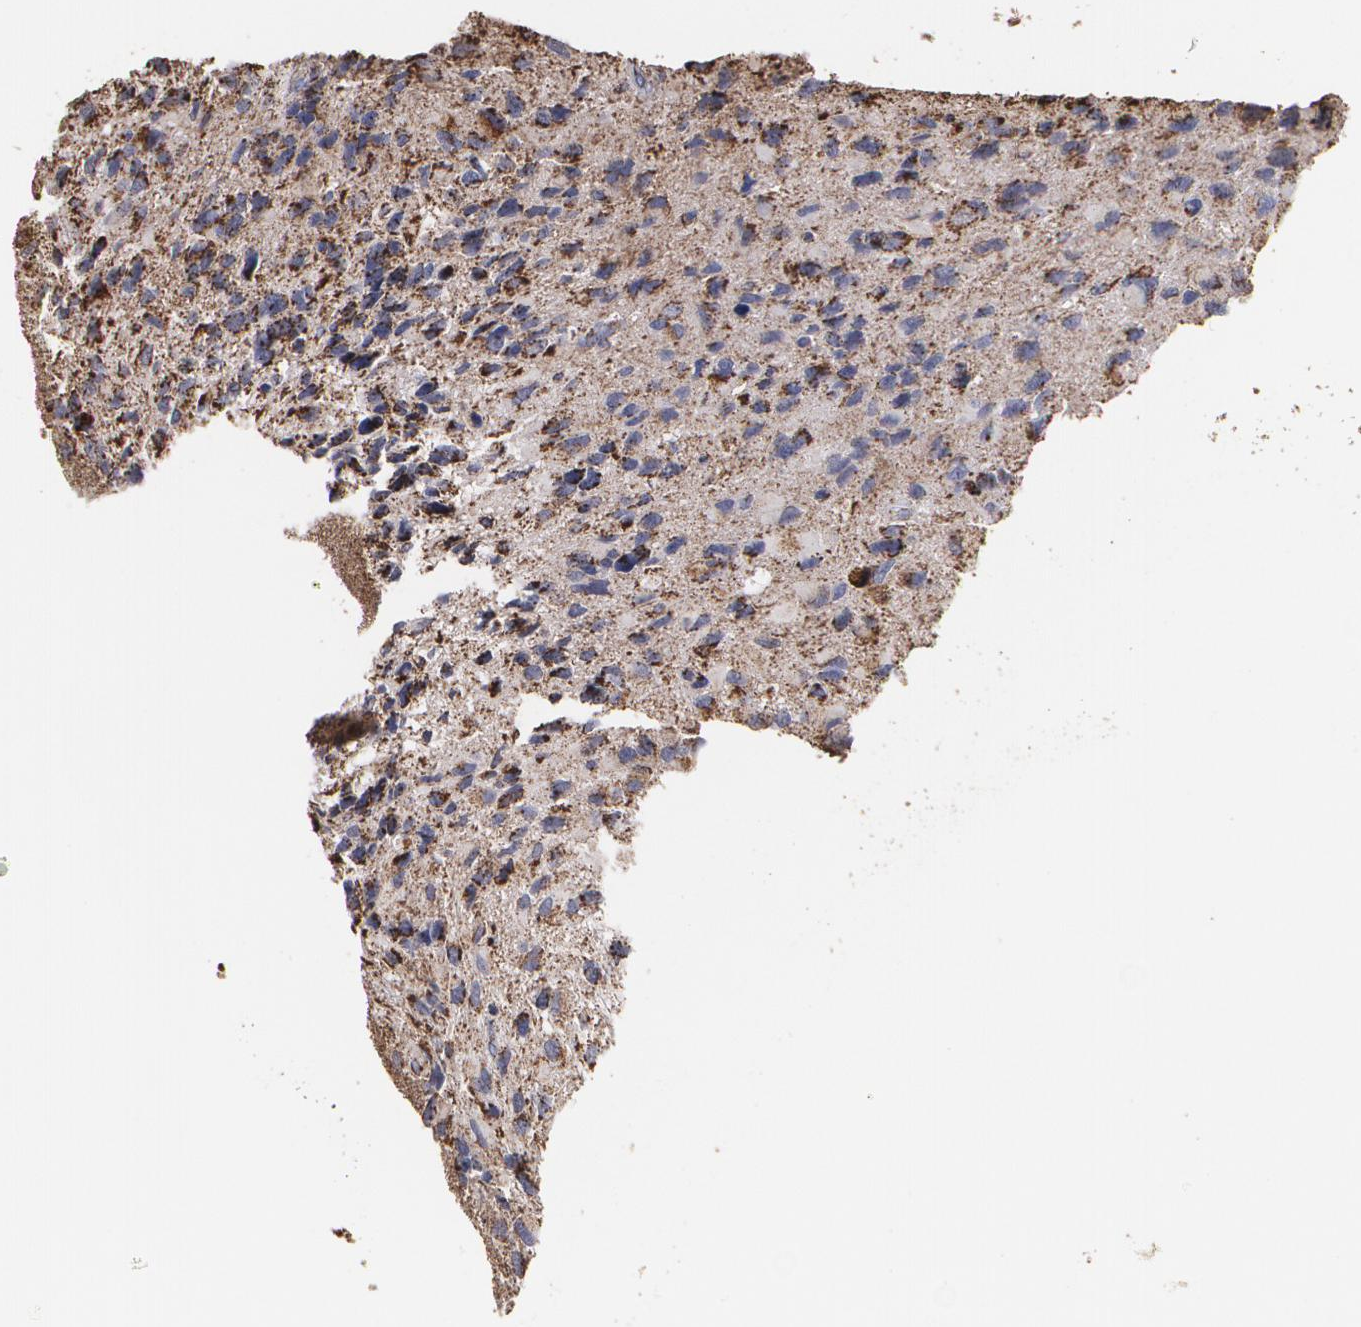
{"staining": {"intensity": "strong", "quantity": ">75%", "location": "cytoplasmic/membranous"}, "tissue": "glioma", "cell_type": "Tumor cells", "image_type": "cancer", "snomed": [{"axis": "morphology", "description": "Glioma, malignant, High grade"}, {"axis": "topography", "description": "Brain"}], "caption": "This micrograph demonstrates immunohistochemistry staining of glioma, with high strong cytoplasmic/membranous staining in about >75% of tumor cells.", "gene": "HSPD1", "patient": {"sex": "male", "age": 69}}